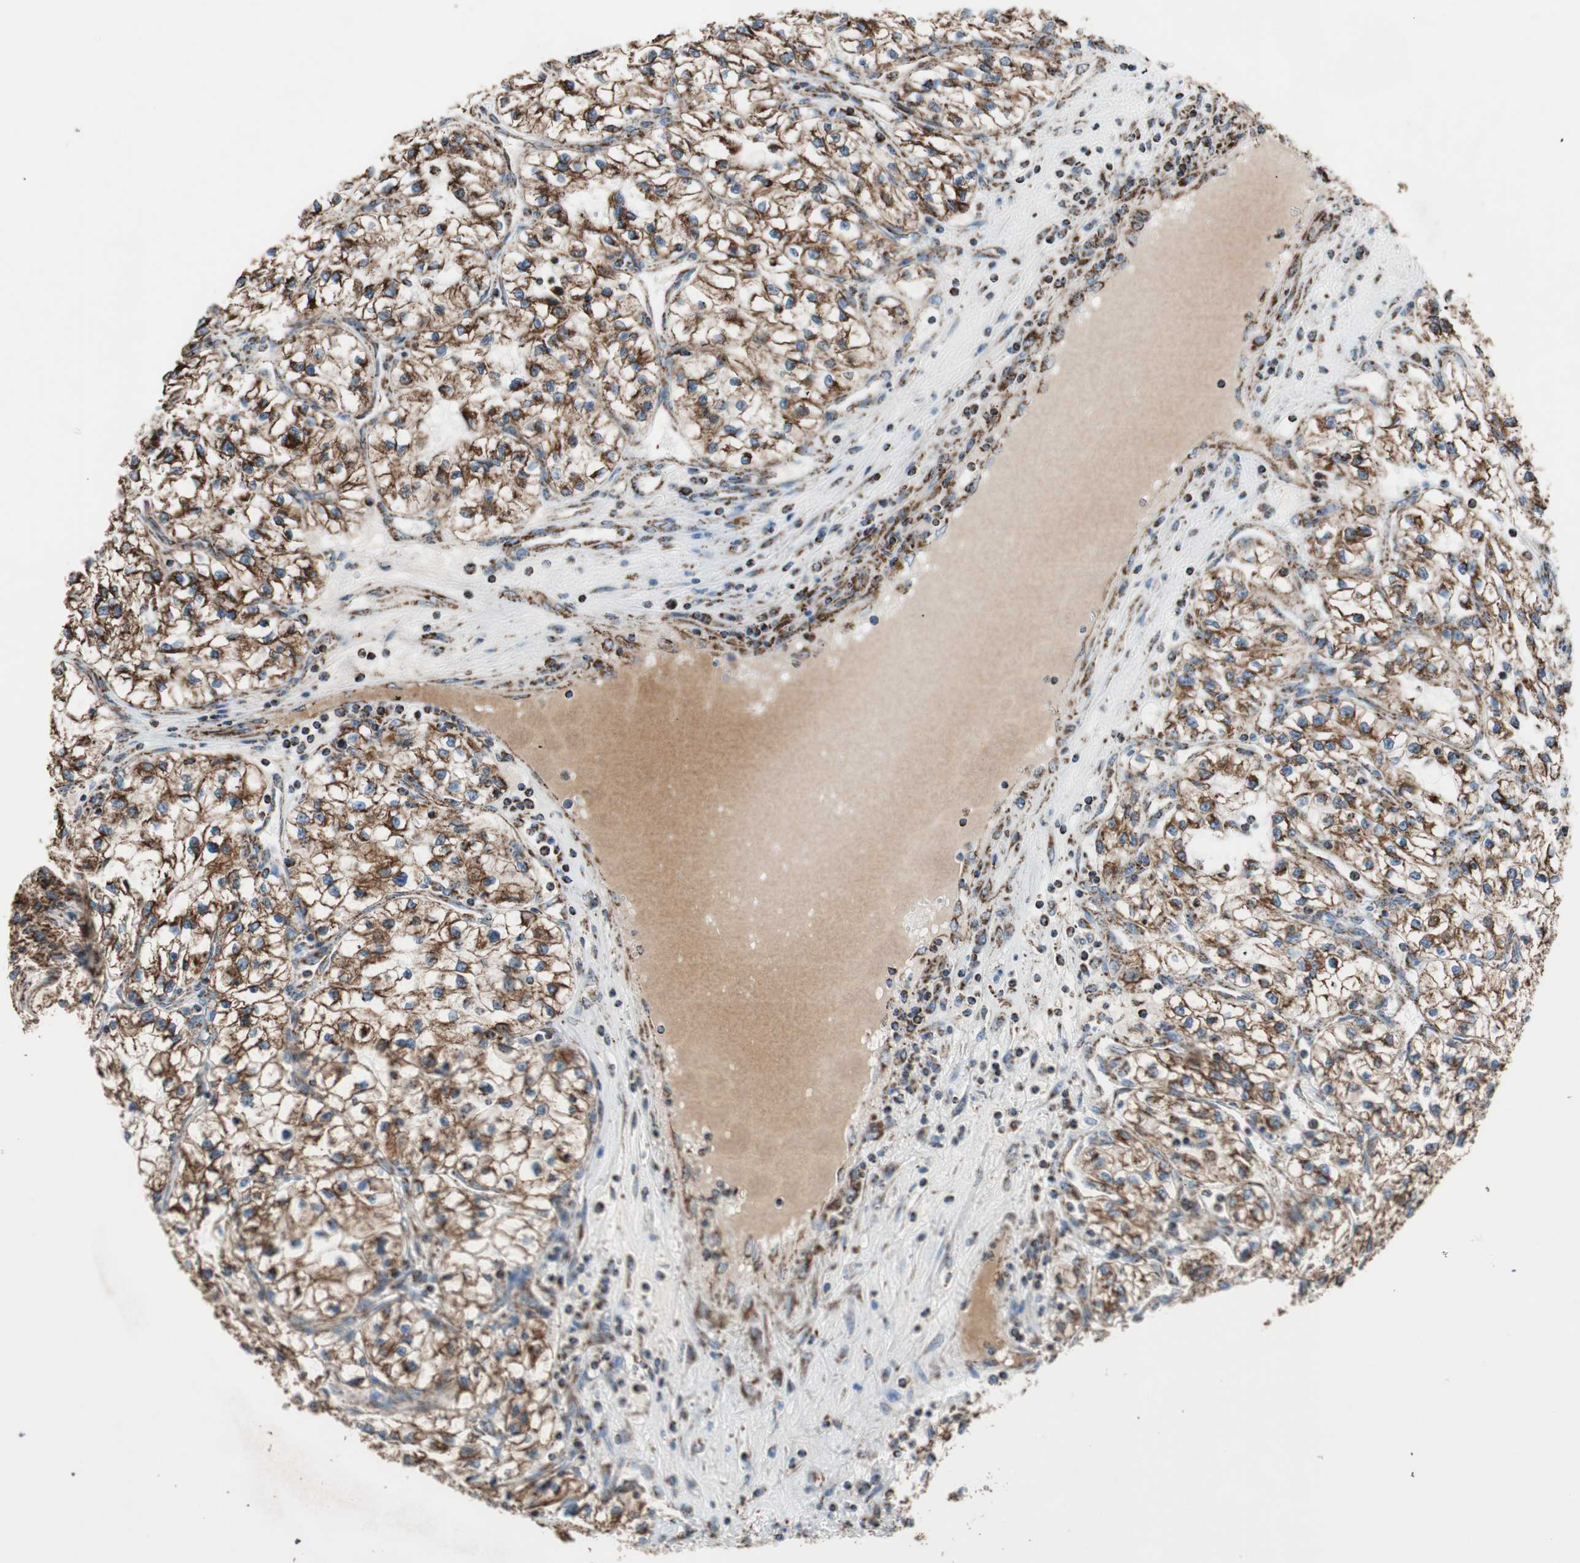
{"staining": {"intensity": "strong", "quantity": ">75%", "location": "cytoplasmic/membranous"}, "tissue": "renal cancer", "cell_type": "Tumor cells", "image_type": "cancer", "snomed": [{"axis": "morphology", "description": "Adenocarcinoma, NOS"}, {"axis": "topography", "description": "Kidney"}], "caption": "Human adenocarcinoma (renal) stained for a protein (brown) demonstrates strong cytoplasmic/membranous positive positivity in about >75% of tumor cells.", "gene": "PCSK4", "patient": {"sex": "female", "age": 57}}